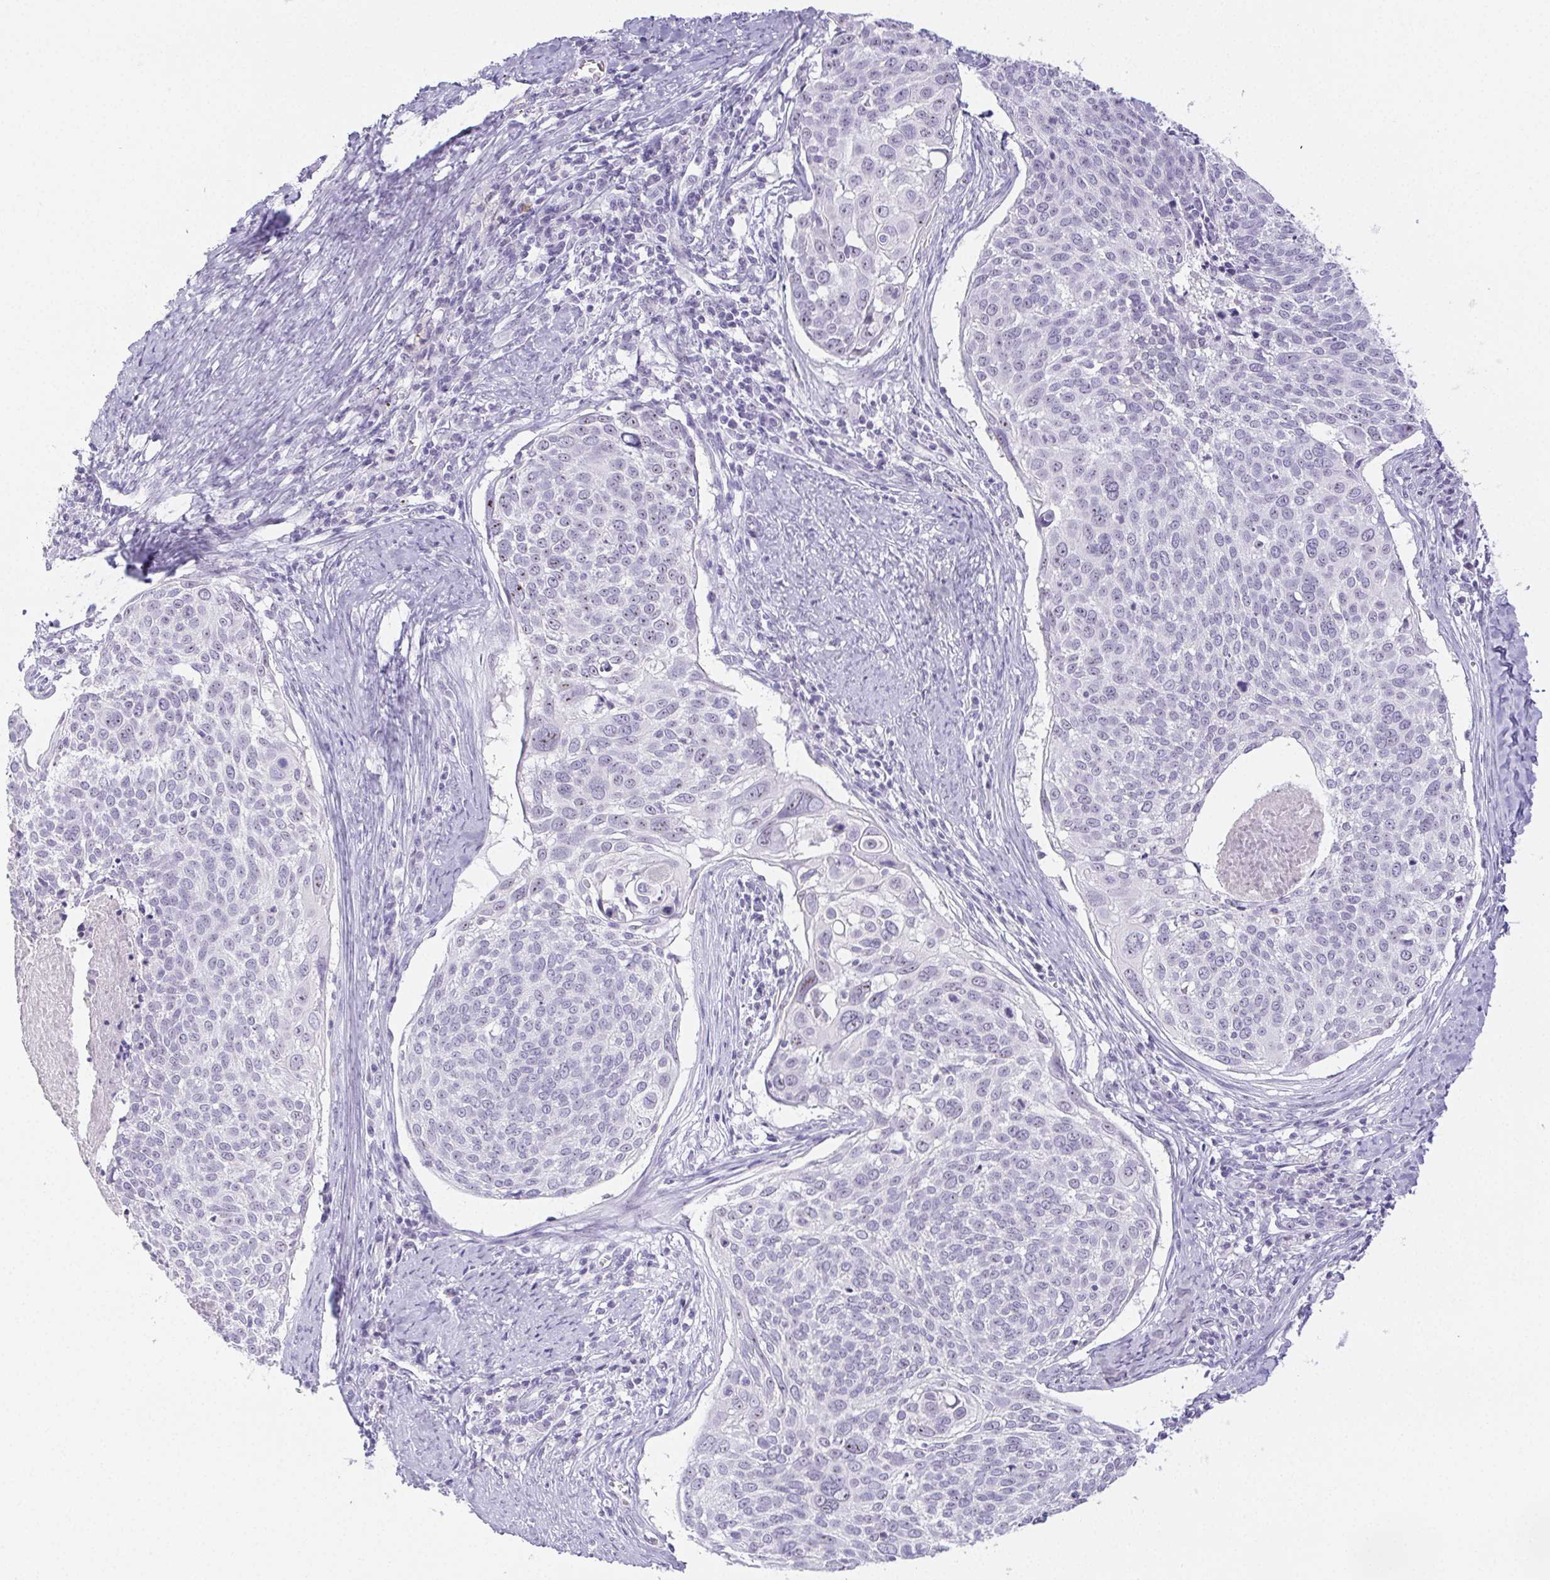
{"staining": {"intensity": "negative", "quantity": "none", "location": "none"}, "tissue": "cervical cancer", "cell_type": "Tumor cells", "image_type": "cancer", "snomed": [{"axis": "morphology", "description": "Squamous cell carcinoma, NOS"}, {"axis": "topography", "description": "Cervix"}], "caption": "An image of human cervical cancer (squamous cell carcinoma) is negative for staining in tumor cells.", "gene": "ST8SIA3", "patient": {"sex": "female", "age": 39}}